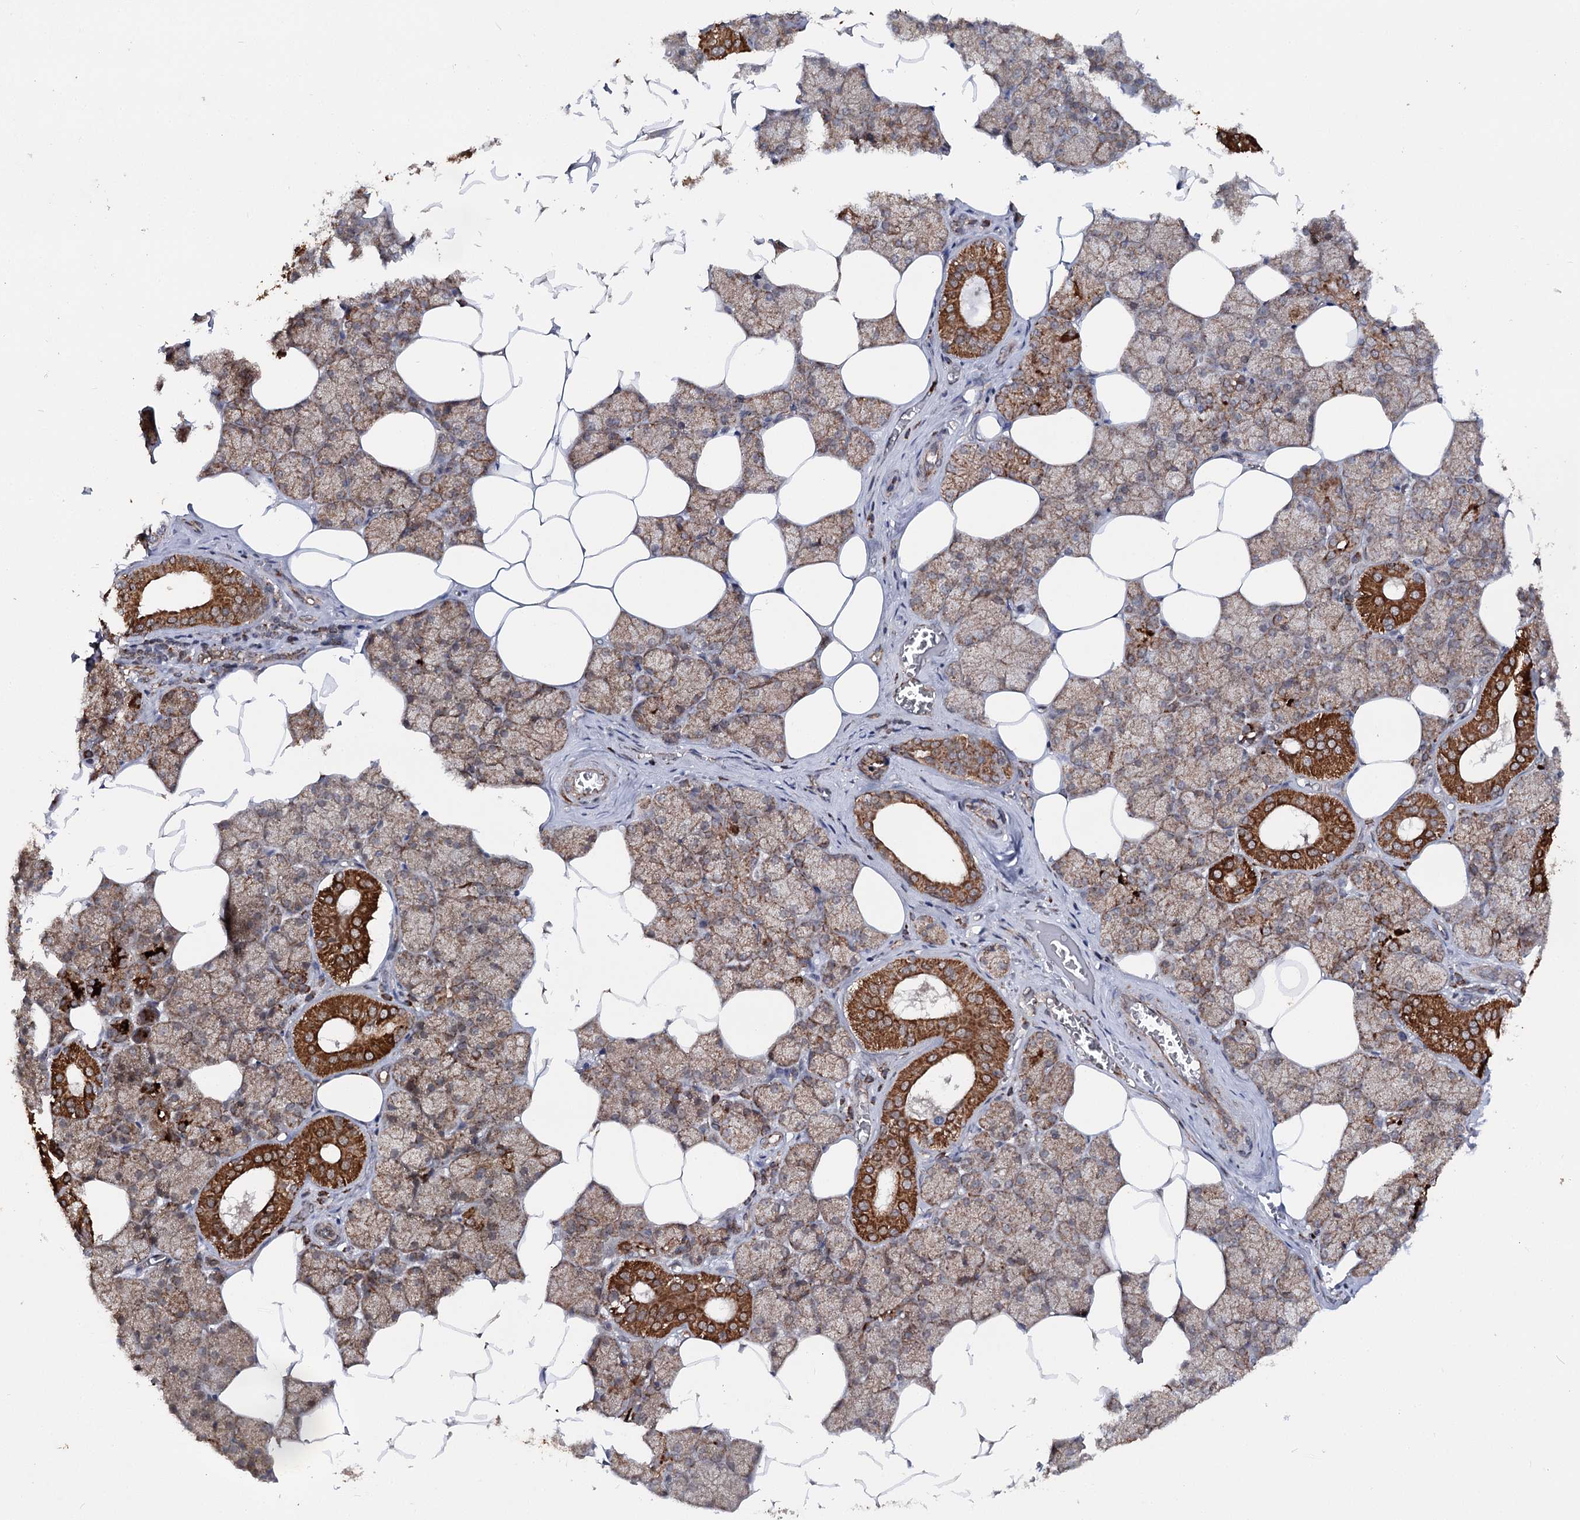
{"staining": {"intensity": "strong", "quantity": "25%-75%", "location": "cytoplasmic/membranous"}, "tissue": "salivary gland", "cell_type": "Glandular cells", "image_type": "normal", "snomed": [{"axis": "morphology", "description": "Normal tissue, NOS"}, {"axis": "topography", "description": "Salivary gland"}], "caption": "A brown stain shows strong cytoplasmic/membranous staining of a protein in glandular cells of normal salivary gland.", "gene": "FGFR1OP2", "patient": {"sex": "male", "age": 62}}